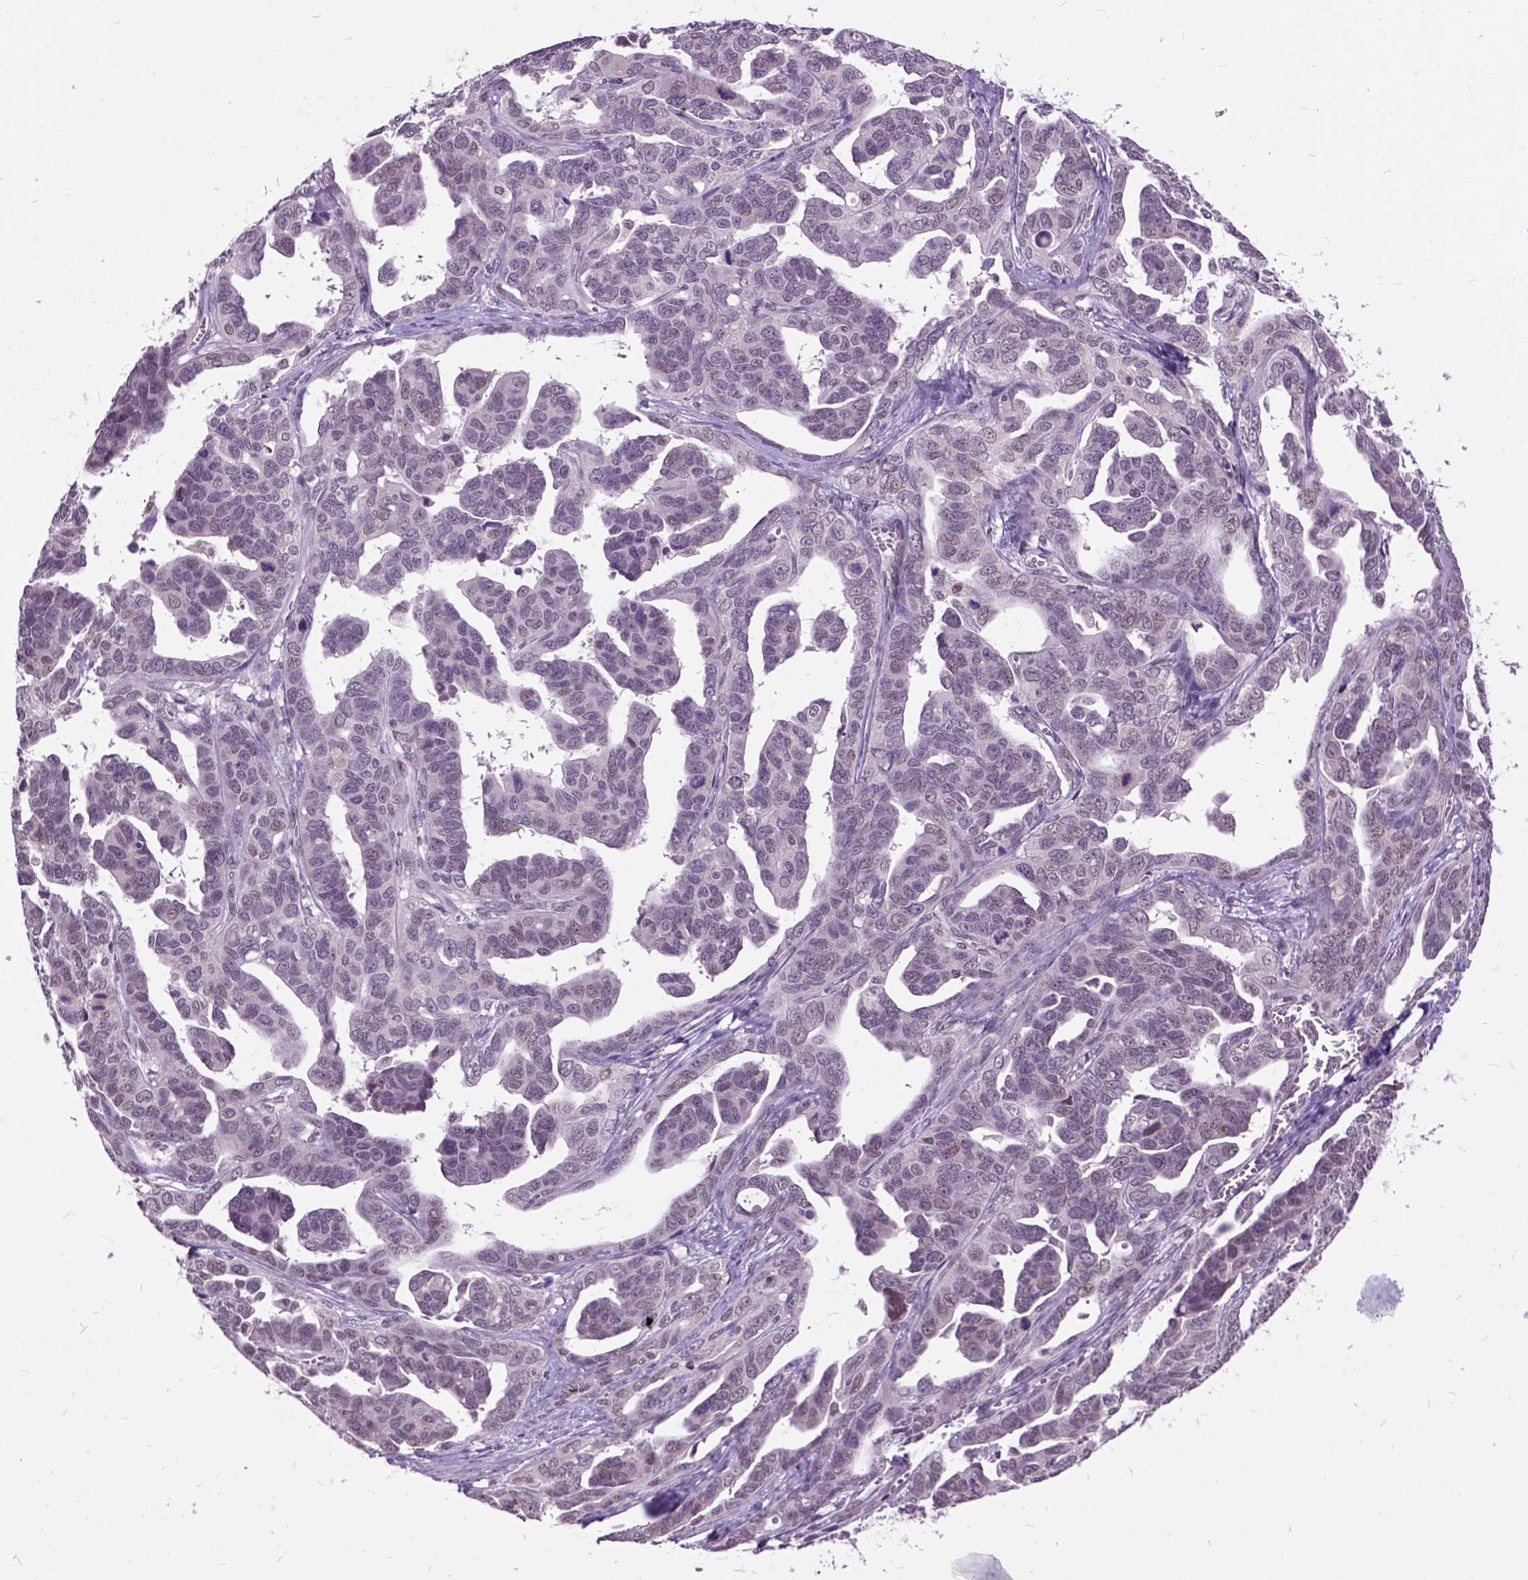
{"staining": {"intensity": "weak", "quantity": "<25%", "location": "nuclear"}, "tissue": "ovarian cancer", "cell_type": "Tumor cells", "image_type": "cancer", "snomed": [{"axis": "morphology", "description": "Cystadenocarcinoma, serous, NOS"}, {"axis": "topography", "description": "Ovary"}], "caption": "Protein analysis of ovarian cancer (serous cystadenocarcinoma) displays no significant positivity in tumor cells. Brightfield microscopy of immunohistochemistry (IHC) stained with DAB (3,3'-diaminobenzidine) (brown) and hematoxylin (blue), captured at high magnification.", "gene": "ORC5", "patient": {"sex": "female", "age": 69}}